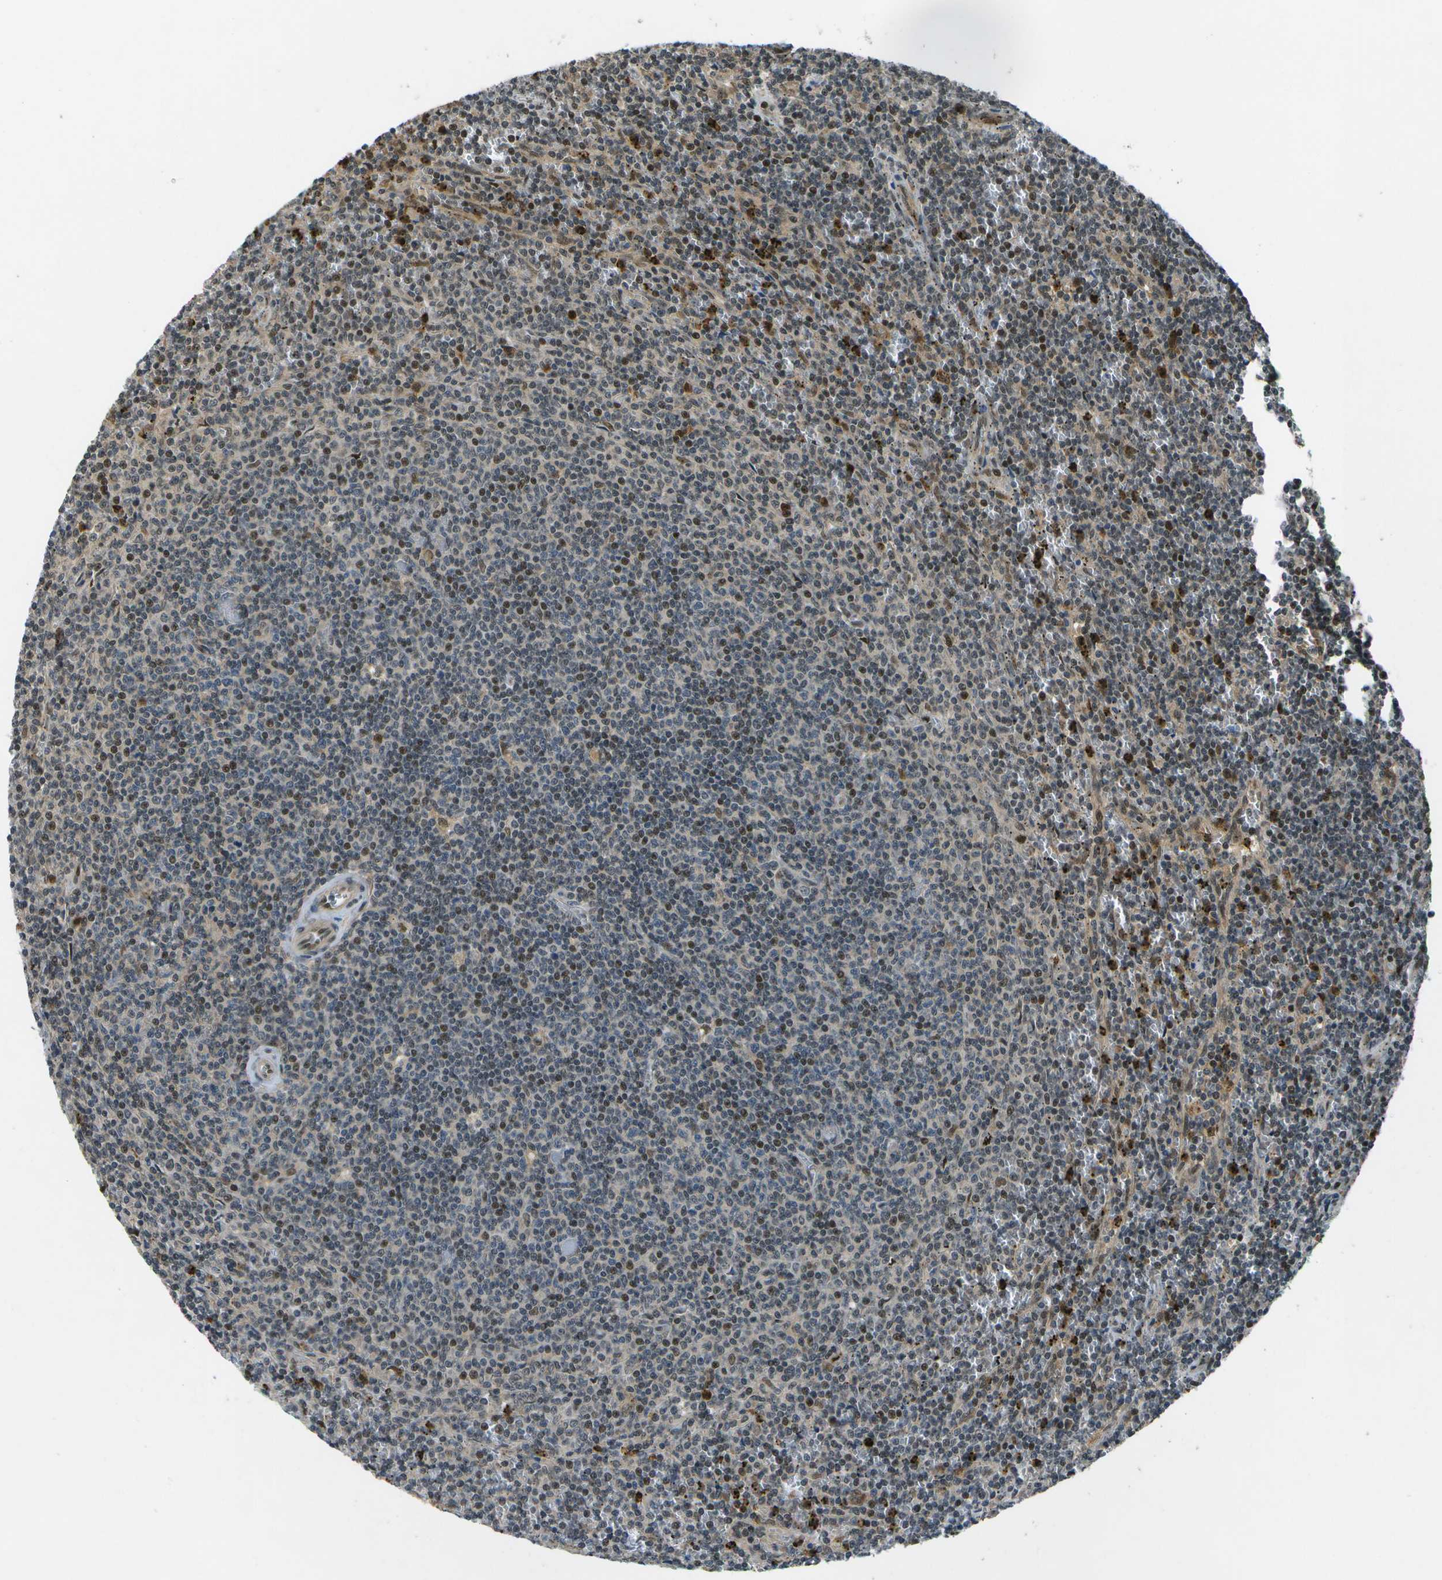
{"staining": {"intensity": "moderate", "quantity": "25%-75%", "location": "nuclear"}, "tissue": "lymphoma", "cell_type": "Tumor cells", "image_type": "cancer", "snomed": [{"axis": "morphology", "description": "Malignant lymphoma, non-Hodgkin's type, Low grade"}, {"axis": "topography", "description": "Spleen"}], "caption": "Protein staining reveals moderate nuclear positivity in approximately 25%-75% of tumor cells in low-grade malignant lymphoma, non-Hodgkin's type.", "gene": "GANC", "patient": {"sex": "female", "age": 50}}